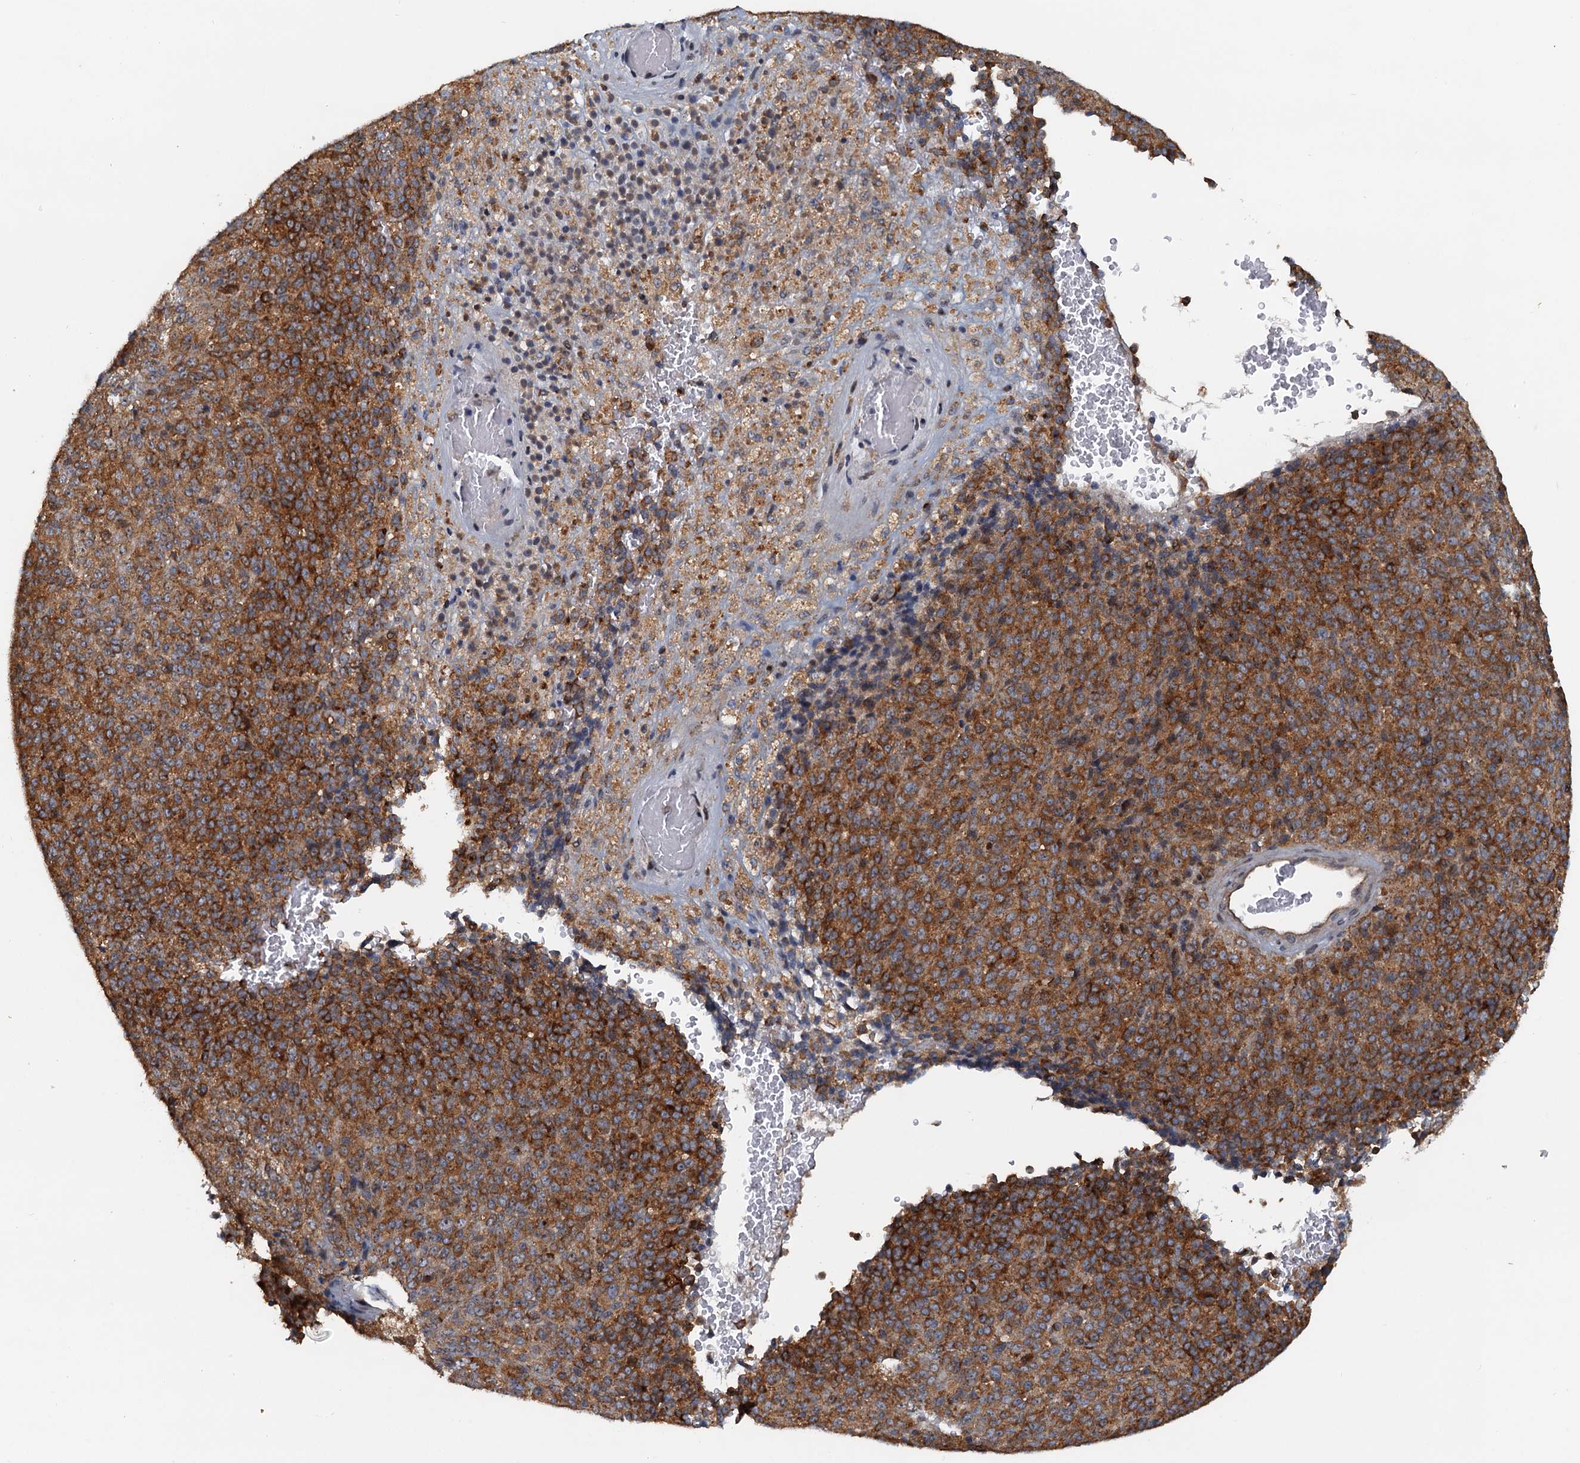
{"staining": {"intensity": "strong", "quantity": ">75%", "location": "cytoplasmic/membranous"}, "tissue": "melanoma", "cell_type": "Tumor cells", "image_type": "cancer", "snomed": [{"axis": "morphology", "description": "Malignant melanoma, Metastatic site"}, {"axis": "topography", "description": "Brain"}], "caption": "Immunohistochemistry (IHC) staining of melanoma, which displays high levels of strong cytoplasmic/membranous expression in approximately >75% of tumor cells indicating strong cytoplasmic/membranous protein staining. The staining was performed using DAB (3,3'-diaminobenzidine) (brown) for protein detection and nuclei were counterstained in hematoxylin (blue).", "gene": "TOLLIP", "patient": {"sex": "female", "age": 56}}